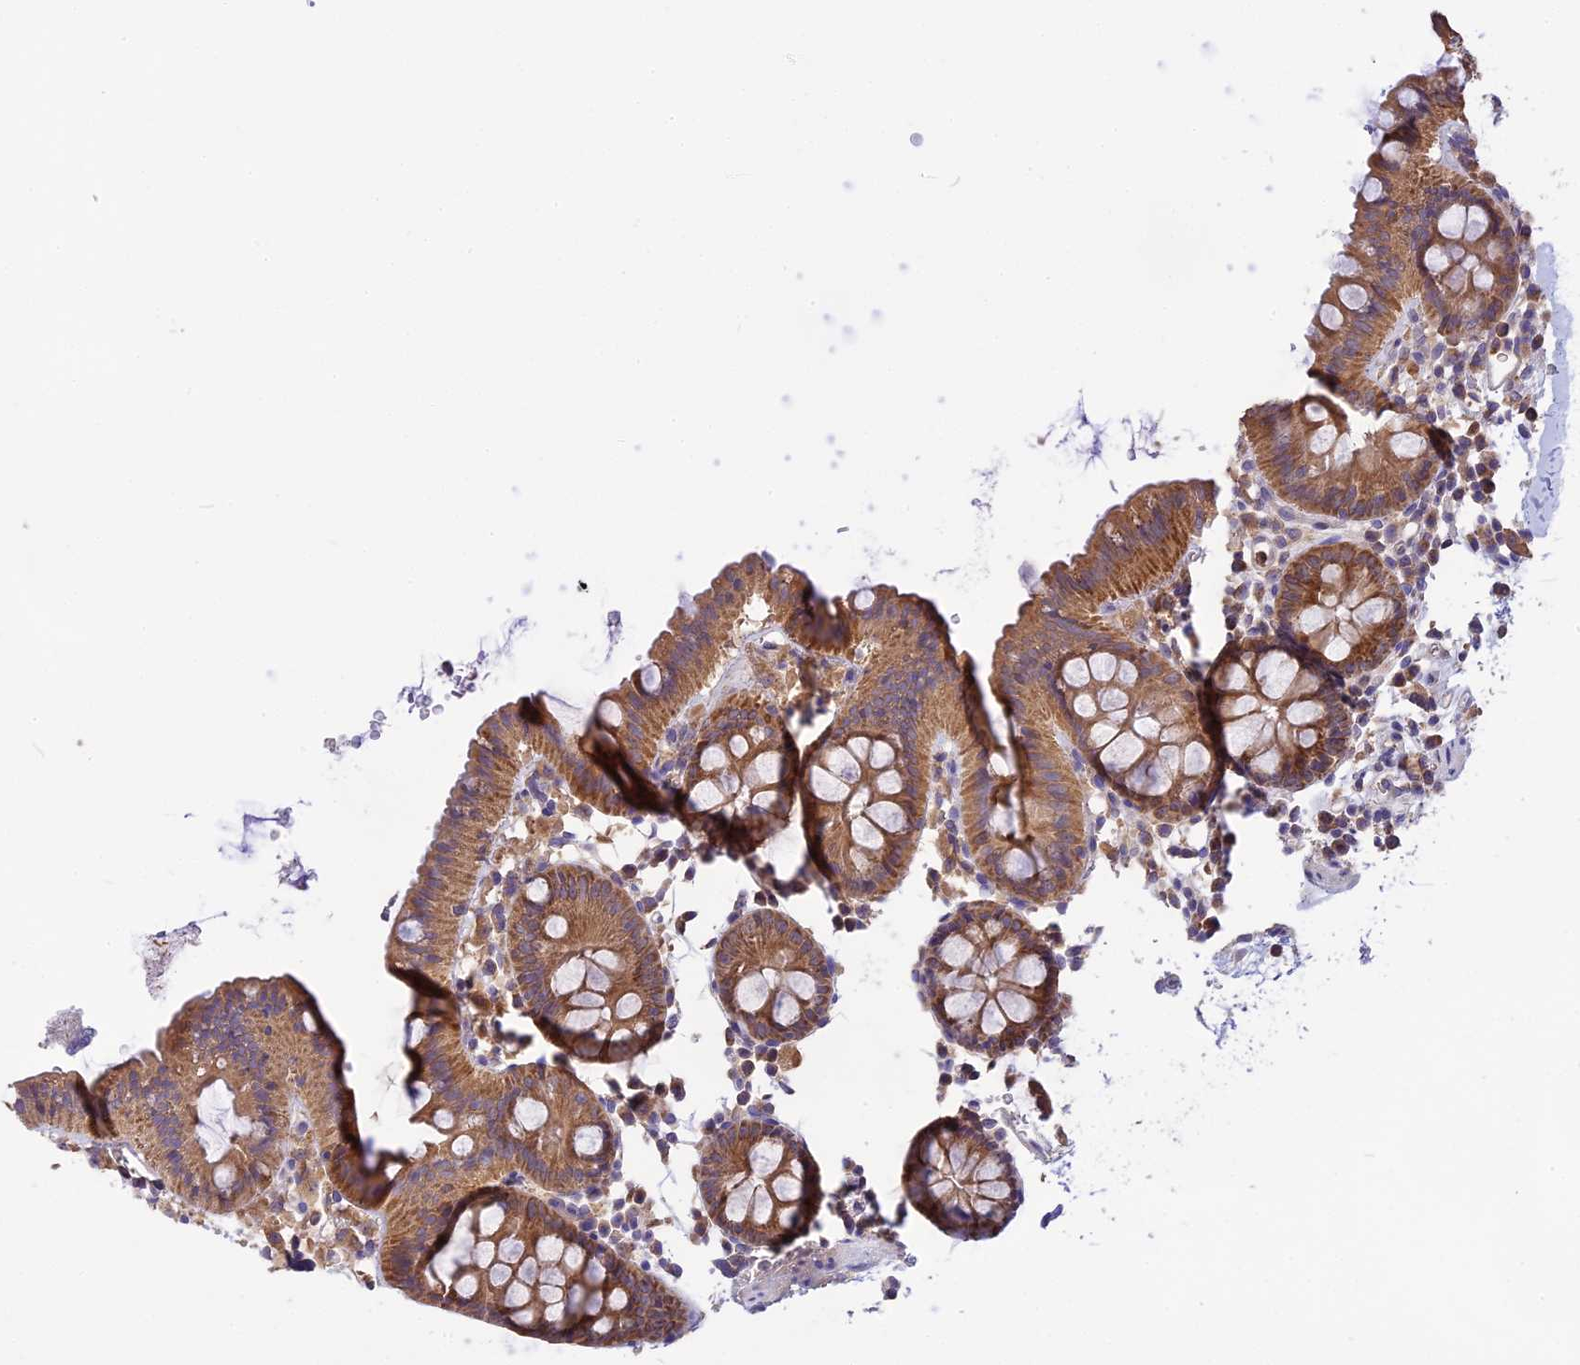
{"staining": {"intensity": "weak", "quantity": ">75%", "location": "cytoplasmic/membranous"}, "tissue": "colon", "cell_type": "Endothelial cells", "image_type": "normal", "snomed": [{"axis": "morphology", "description": "Normal tissue, NOS"}, {"axis": "topography", "description": "Colon"}], "caption": "This micrograph exhibits IHC staining of unremarkable colon, with low weak cytoplasmic/membranous expression in about >75% of endothelial cells.", "gene": "NUDT8", "patient": {"sex": "male", "age": 75}}